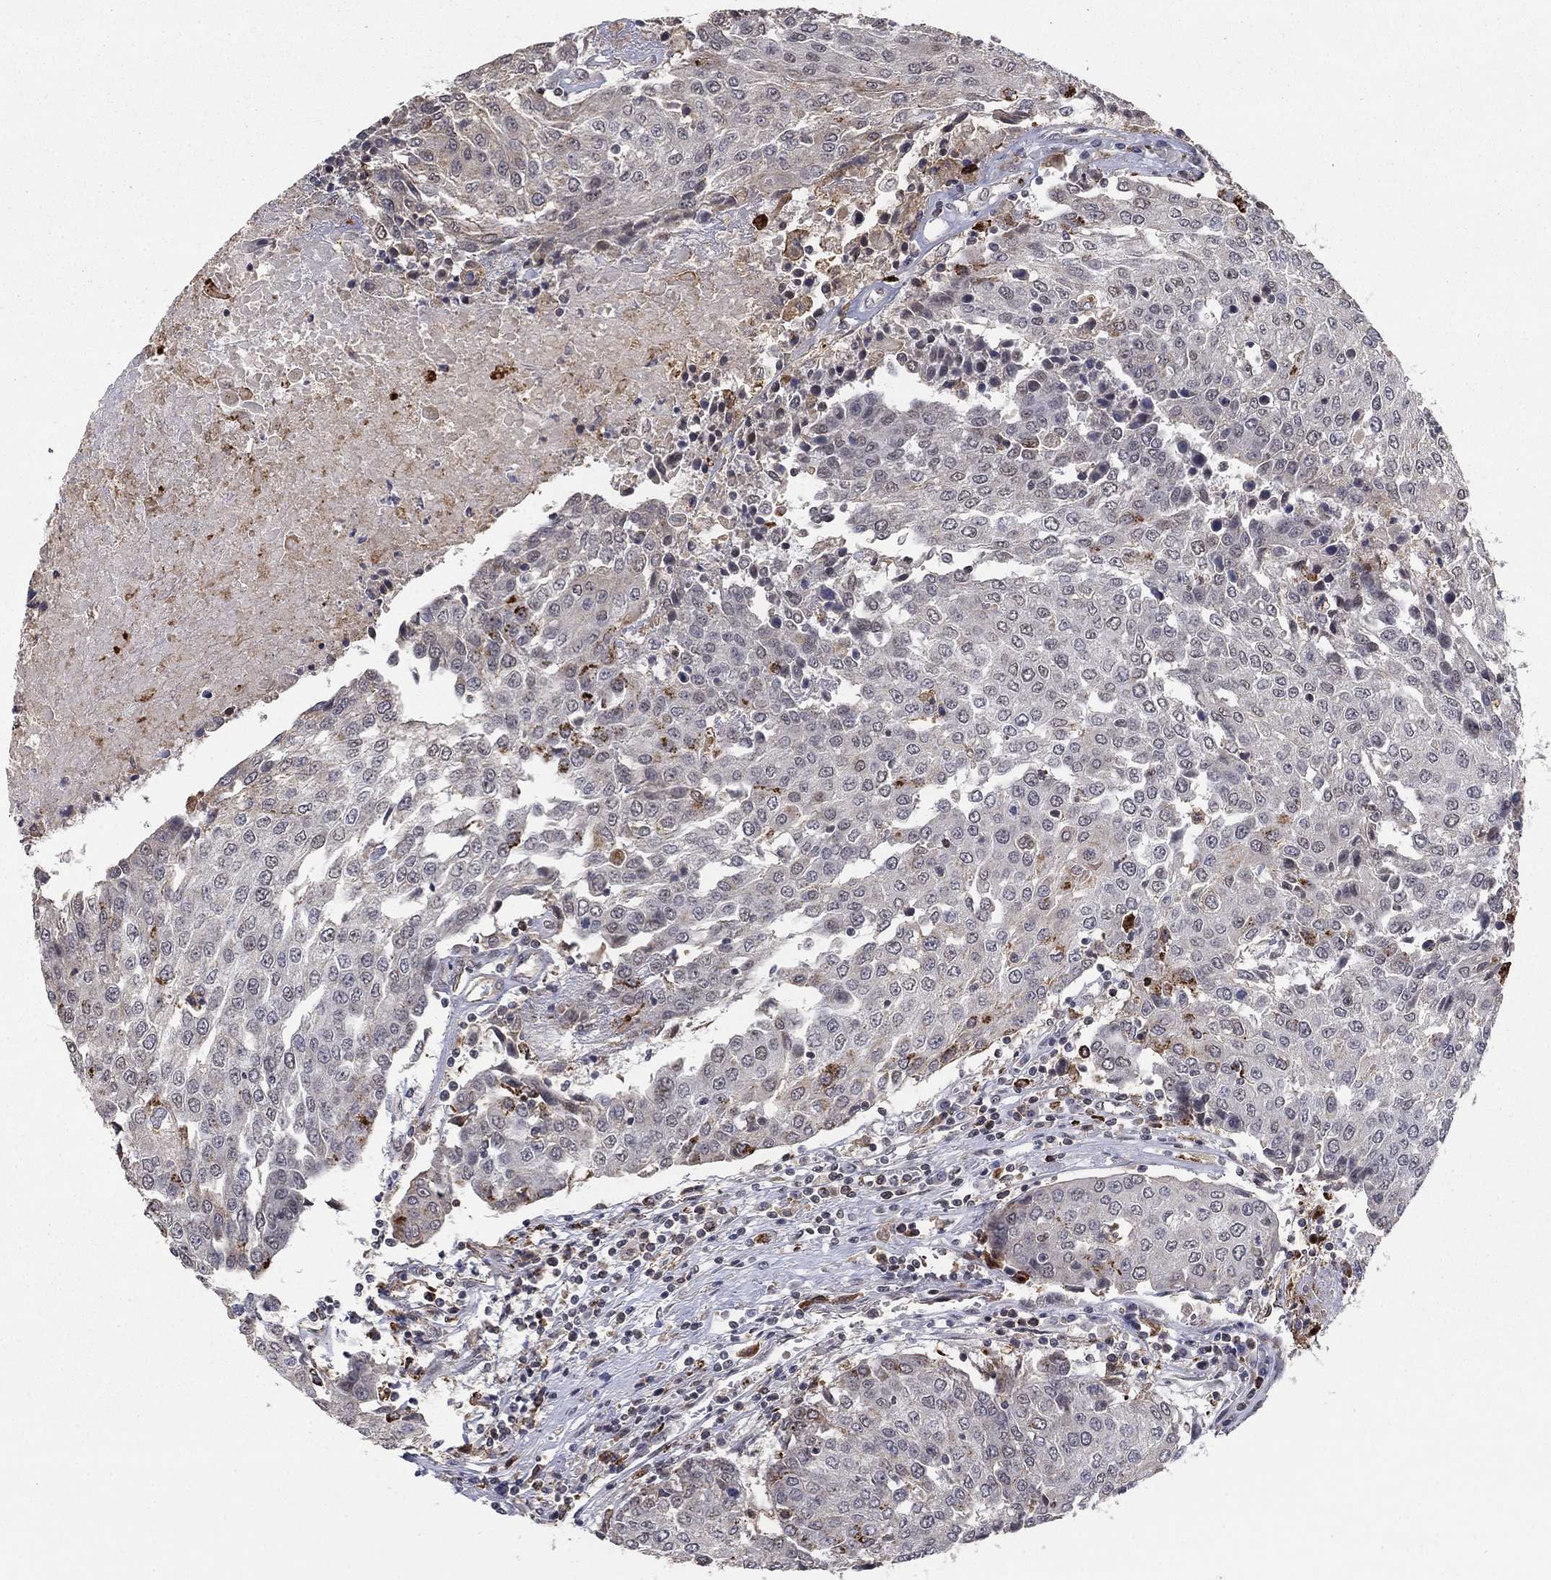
{"staining": {"intensity": "negative", "quantity": "none", "location": "none"}, "tissue": "urothelial cancer", "cell_type": "Tumor cells", "image_type": "cancer", "snomed": [{"axis": "morphology", "description": "Urothelial carcinoma, High grade"}, {"axis": "topography", "description": "Urinary bladder"}], "caption": "Urothelial carcinoma (high-grade) stained for a protein using immunohistochemistry (IHC) displays no positivity tumor cells.", "gene": "GRIA3", "patient": {"sex": "female", "age": 85}}